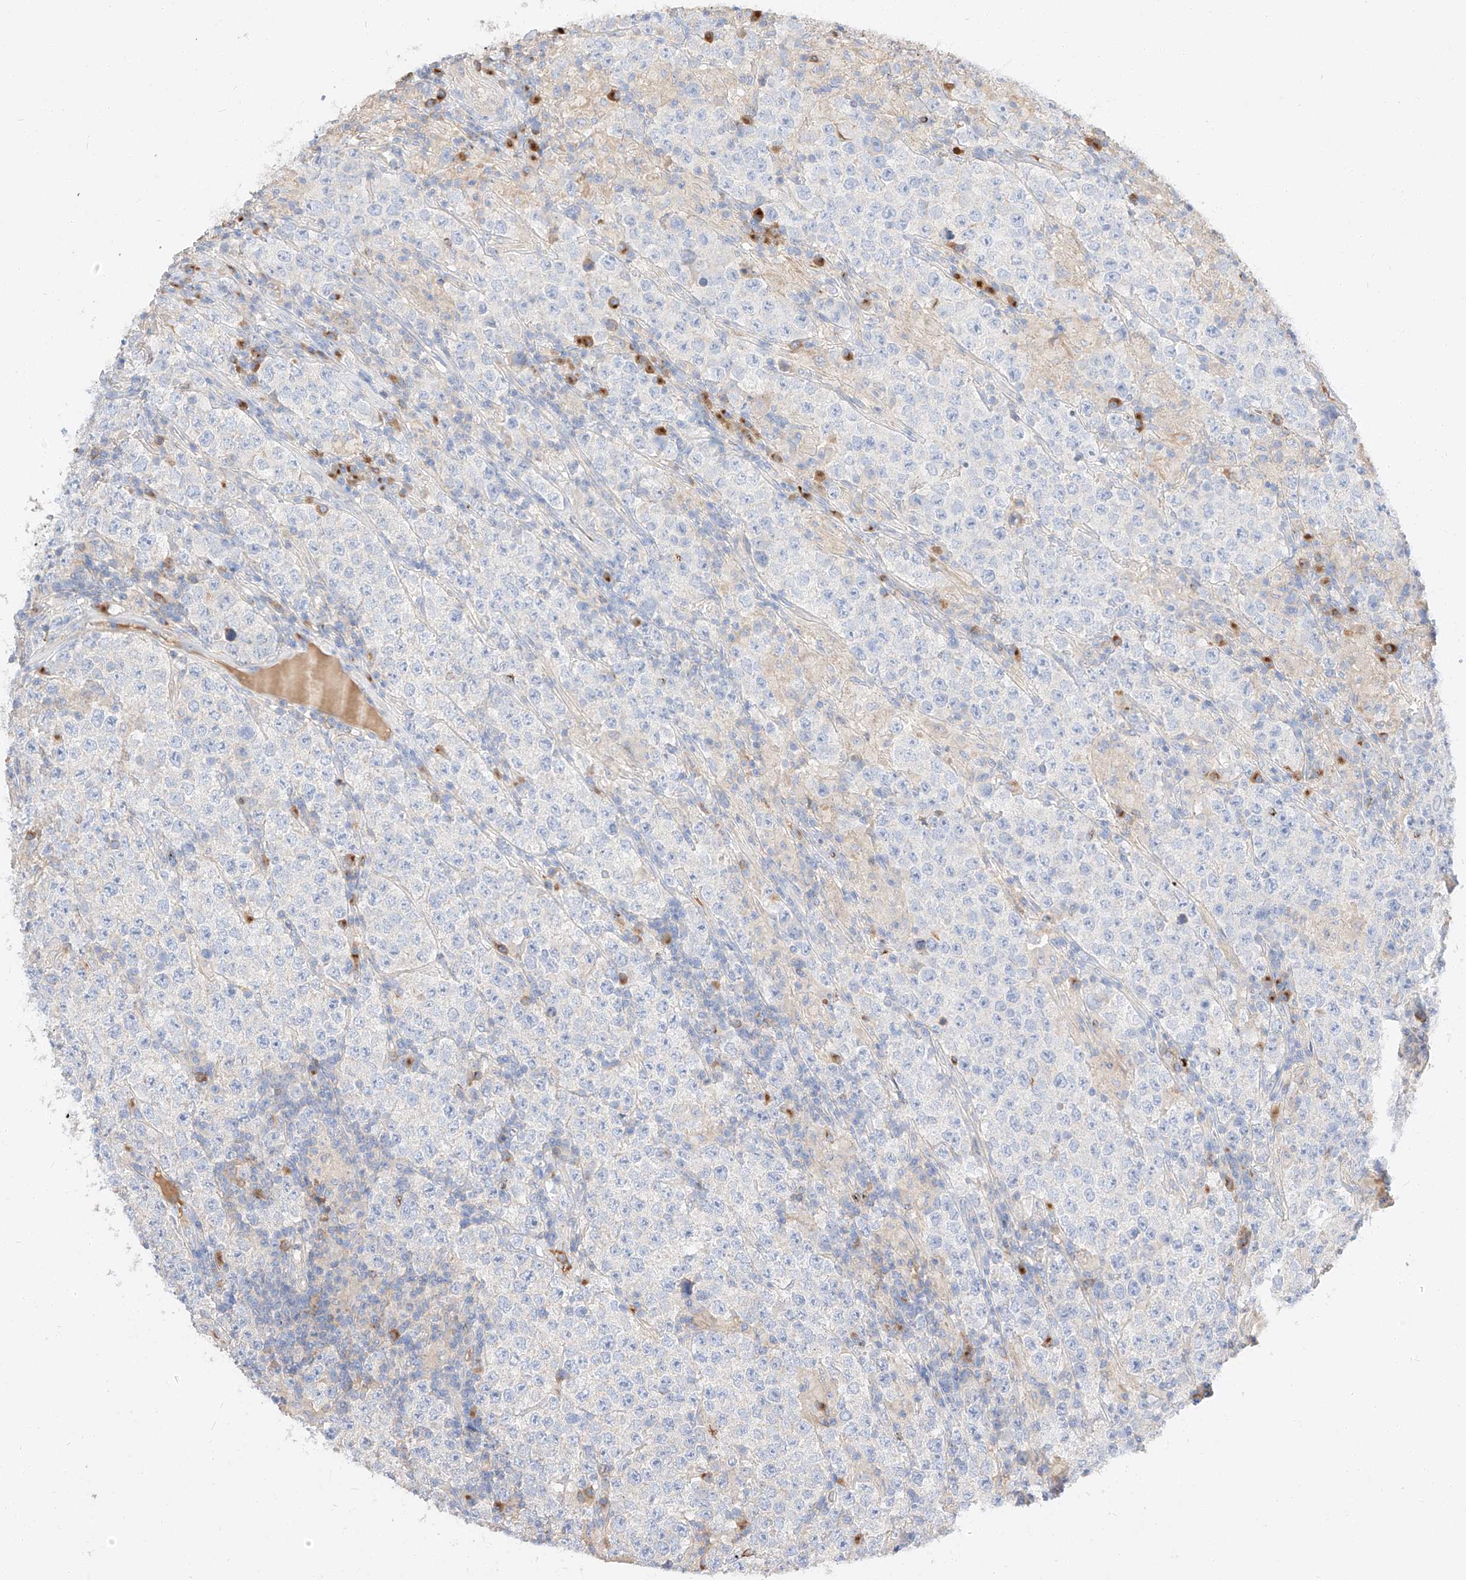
{"staining": {"intensity": "negative", "quantity": "none", "location": "none"}, "tissue": "testis cancer", "cell_type": "Tumor cells", "image_type": "cancer", "snomed": [{"axis": "morphology", "description": "Normal tissue, NOS"}, {"axis": "morphology", "description": "Urothelial carcinoma, High grade"}, {"axis": "morphology", "description": "Seminoma, NOS"}, {"axis": "morphology", "description": "Carcinoma, Embryonal, NOS"}, {"axis": "topography", "description": "Urinary bladder"}, {"axis": "topography", "description": "Testis"}], "caption": "A micrograph of human testis cancer (high-grade urothelial carcinoma) is negative for staining in tumor cells. (Stains: DAB (3,3'-diaminobenzidine) immunohistochemistry with hematoxylin counter stain, Microscopy: brightfield microscopy at high magnification).", "gene": "MAP7", "patient": {"sex": "male", "age": 41}}